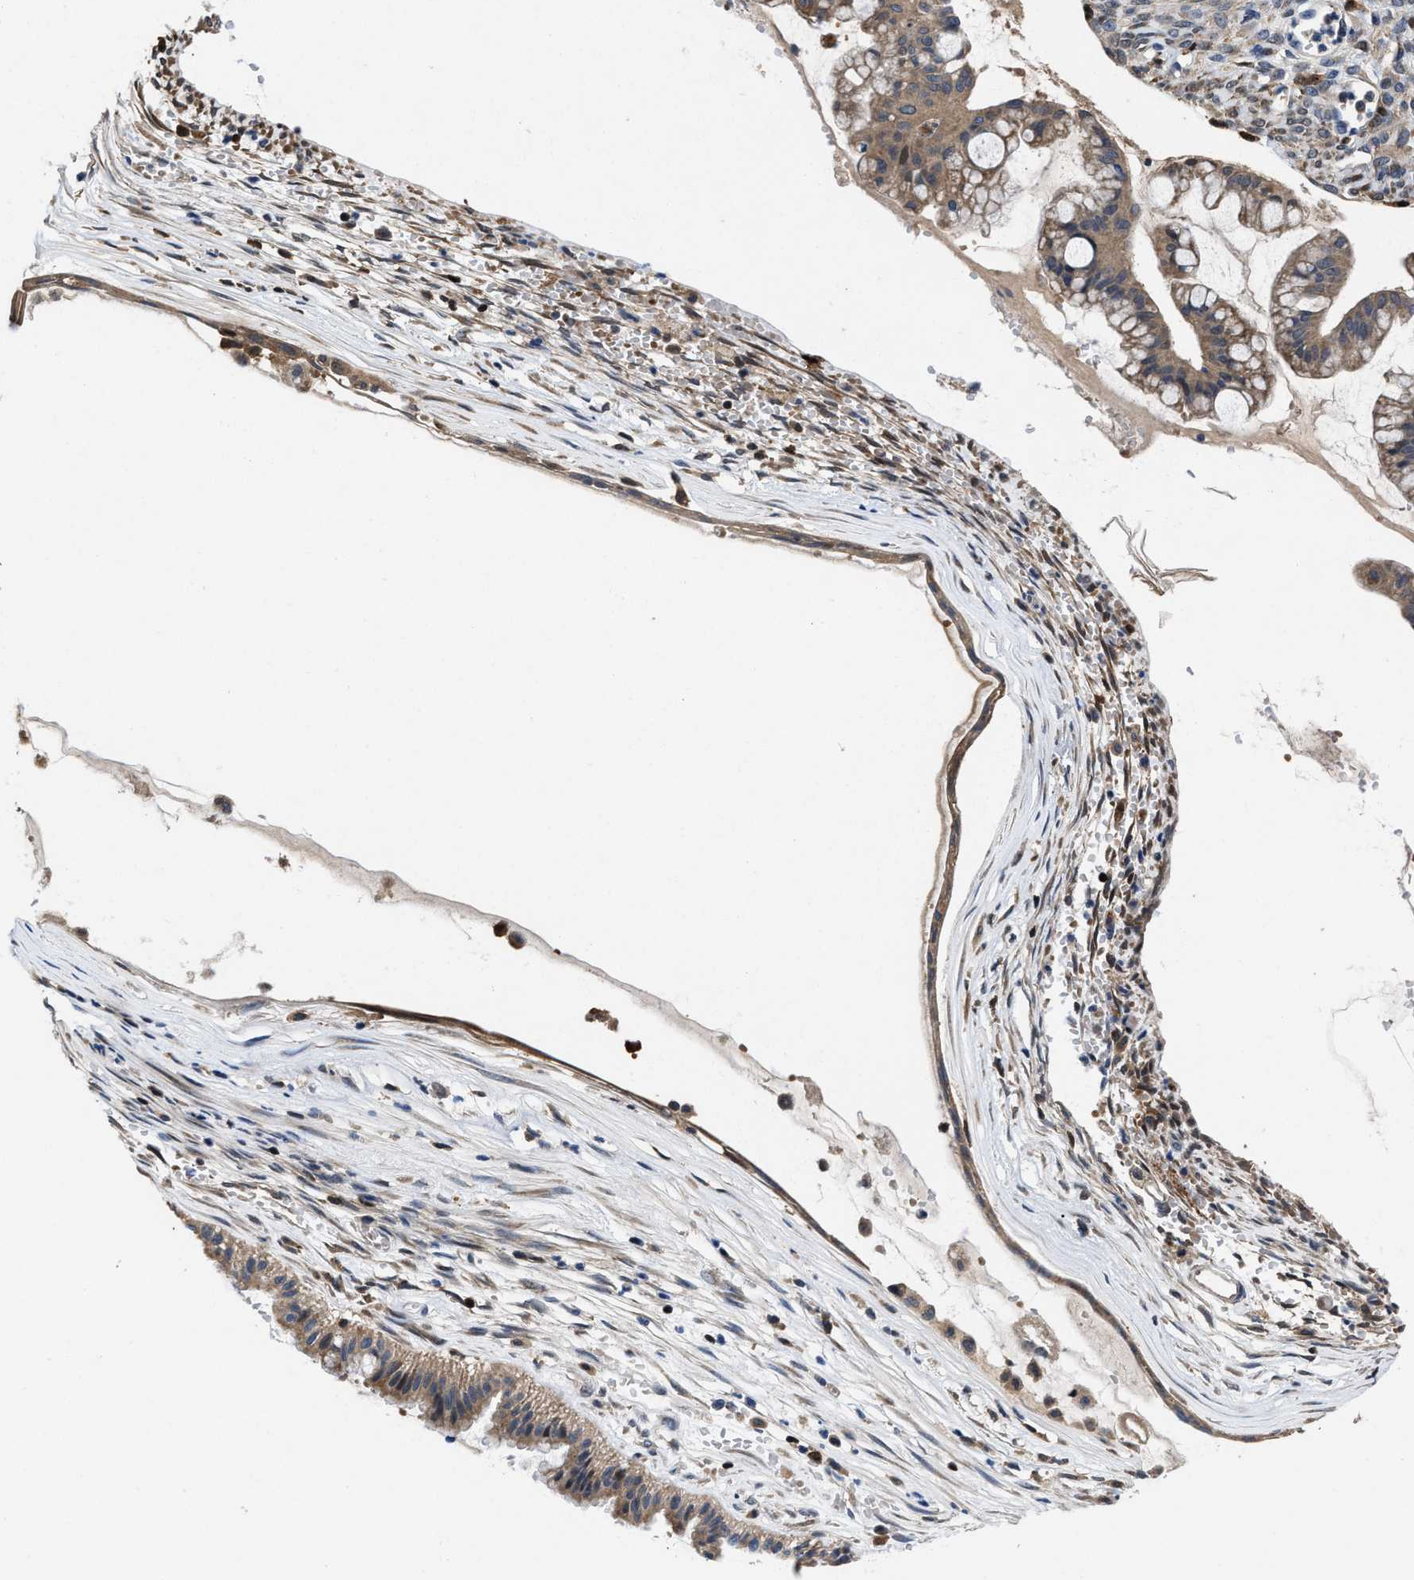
{"staining": {"intensity": "moderate", "quantity": ">75%", "location": "cytoplasmic/membranous"}, "tissue": "ovarian cancer", "cell_type": "Tumor cells", "image_type": "cancer", "snomed": [{"axis": "morphology", "description": "Cystadenocarcinoma, mucinous, NOS"}, {"axis": "topography", "description": "Ovary"}], "caption": "Ovarian cancer stained for a protein demonstrates moderate cytoplasmic/membranous positivity in tumor cells. (DAB = brown stain, brightfield microscopy at high magnification).", "gene": "RGS10", "patient": {"sex": "female", "age": 73}}